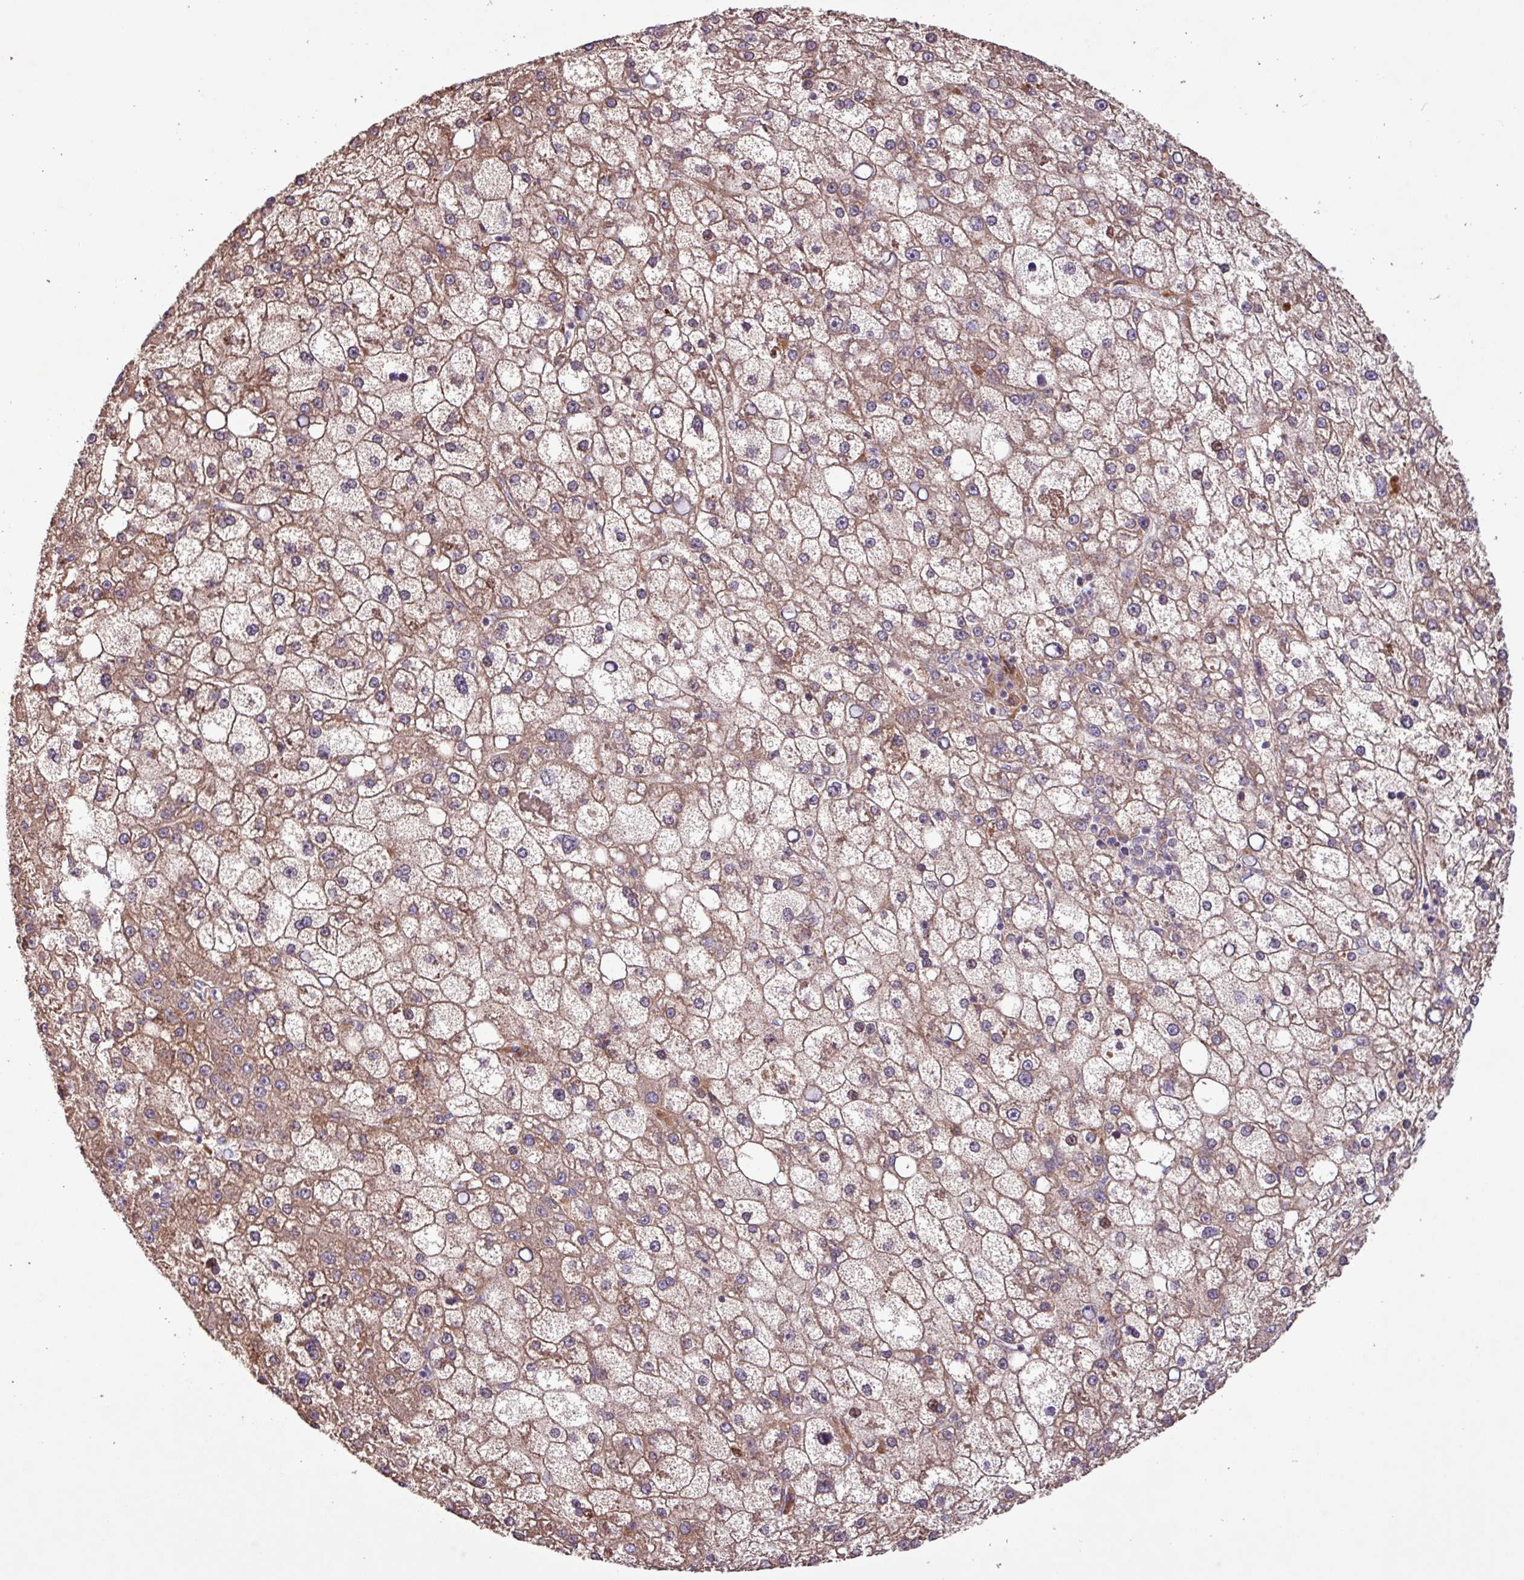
{"staining": {"intensity": "moderate", "quantity": ">75%", "location": "cytoplasmic/membranous"}, "tissue": "liver cancer", "cell_type": "Tumor cells", "image_type": "cancer", "snomed": [{"axis": "morphology", "description": "Carcinoma, Hepatocellular, NOS"}, {"axis": "topography", "description": "Liver"}], "caption": "A brown stain labels moderate cytoplasmic/membranous staining of a protein in liver cancer (hepatocellular carcinoma) tumor cells. (brown staining indicates protein expression, while blue staining denotes nuclei).", "gene": "PTPRQ", "patient": {"sex": "male", "age": 67}}